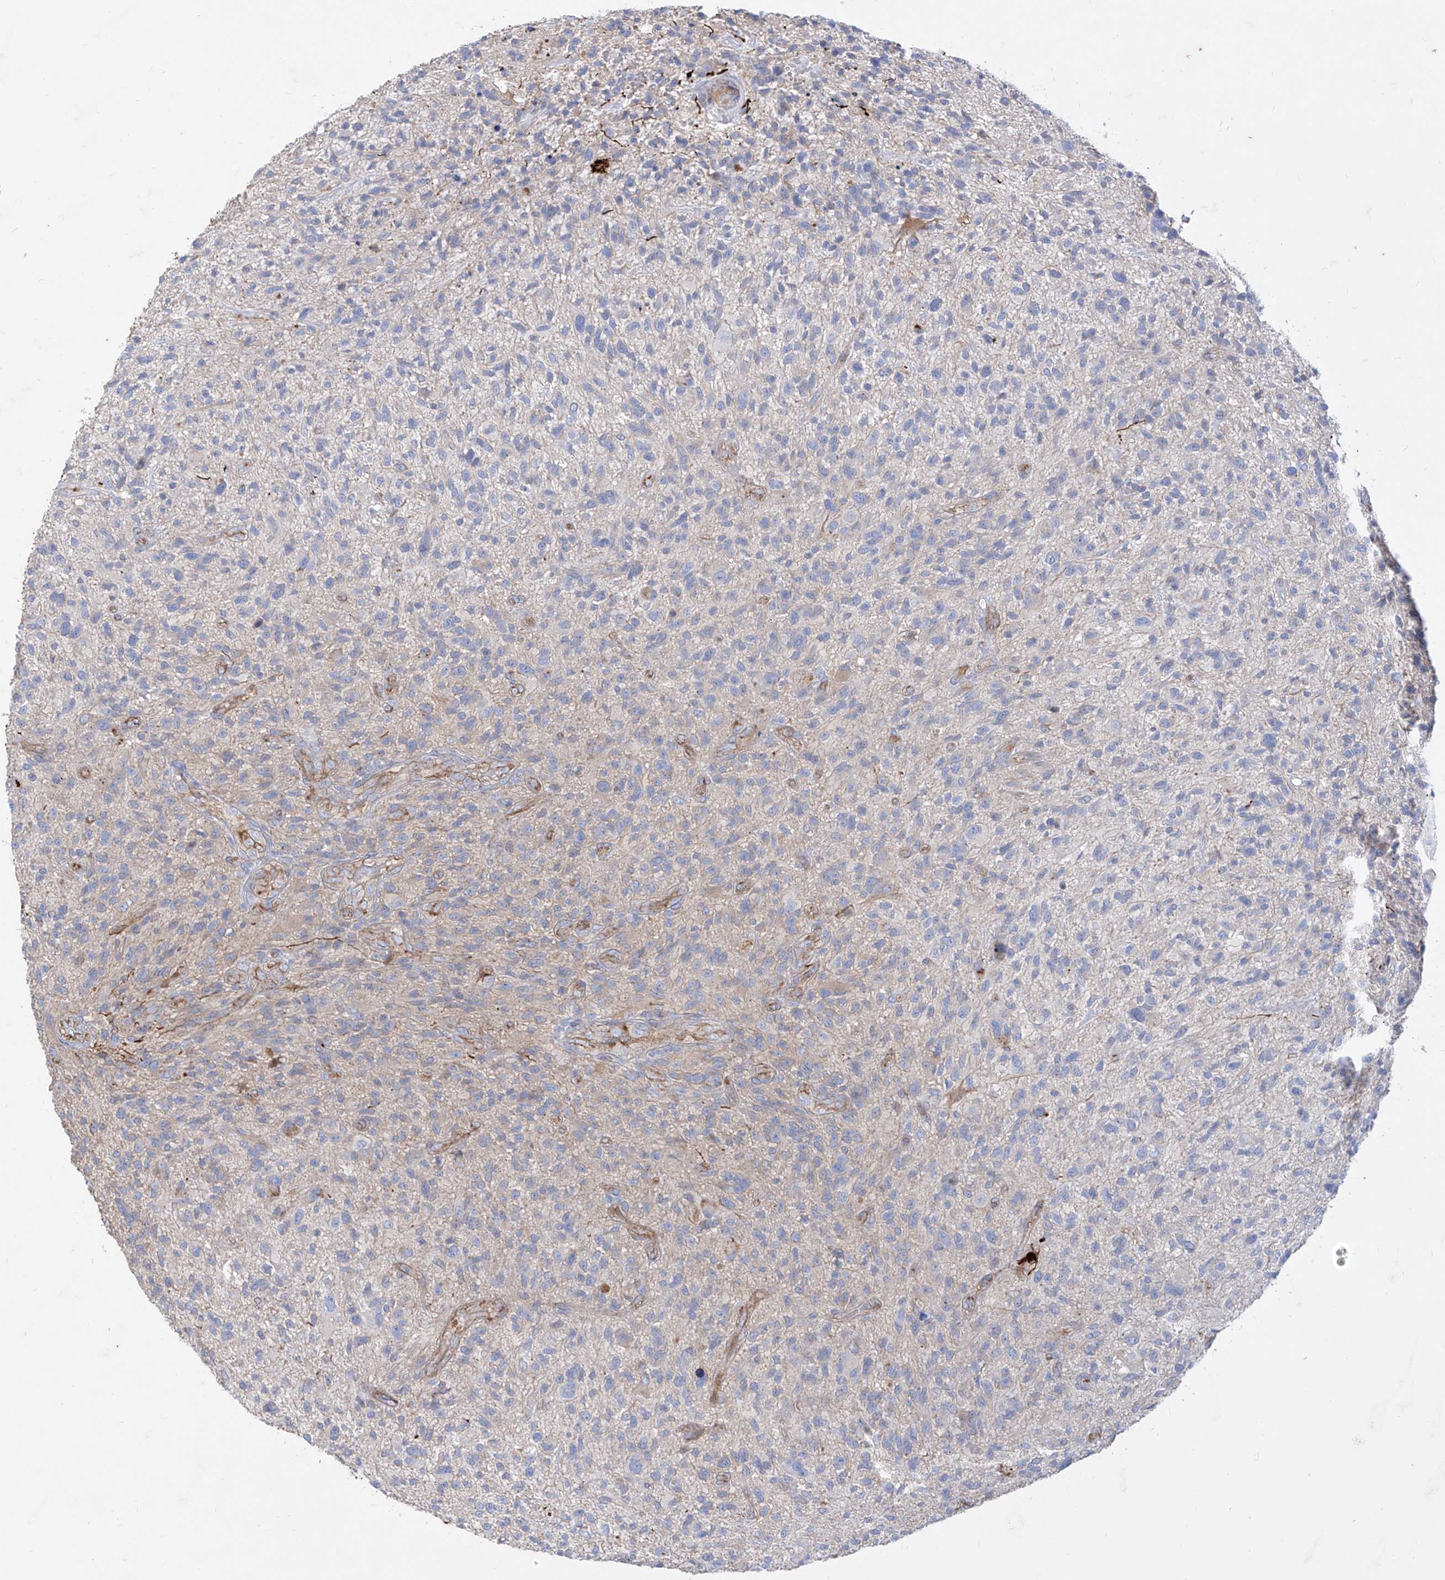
{"staining": {"intensity": "negative", "quantity": "none", "location": "none"}, "tissue": "glioma", "cell_type": "Tumor cells", "image_type": "cancer", "snomed": [{"axis": "morphology", "description": "Glioma, malignant, High grade"}, {"axis": "topography", "description": "Brain"}], "caption": "High-grade glioma (malignant) stained for a protein using immunohistochemistry reveals no positivity tumor cells.", "gene": "C1orf74", "patient": {"sex": "male", "age": 47}}